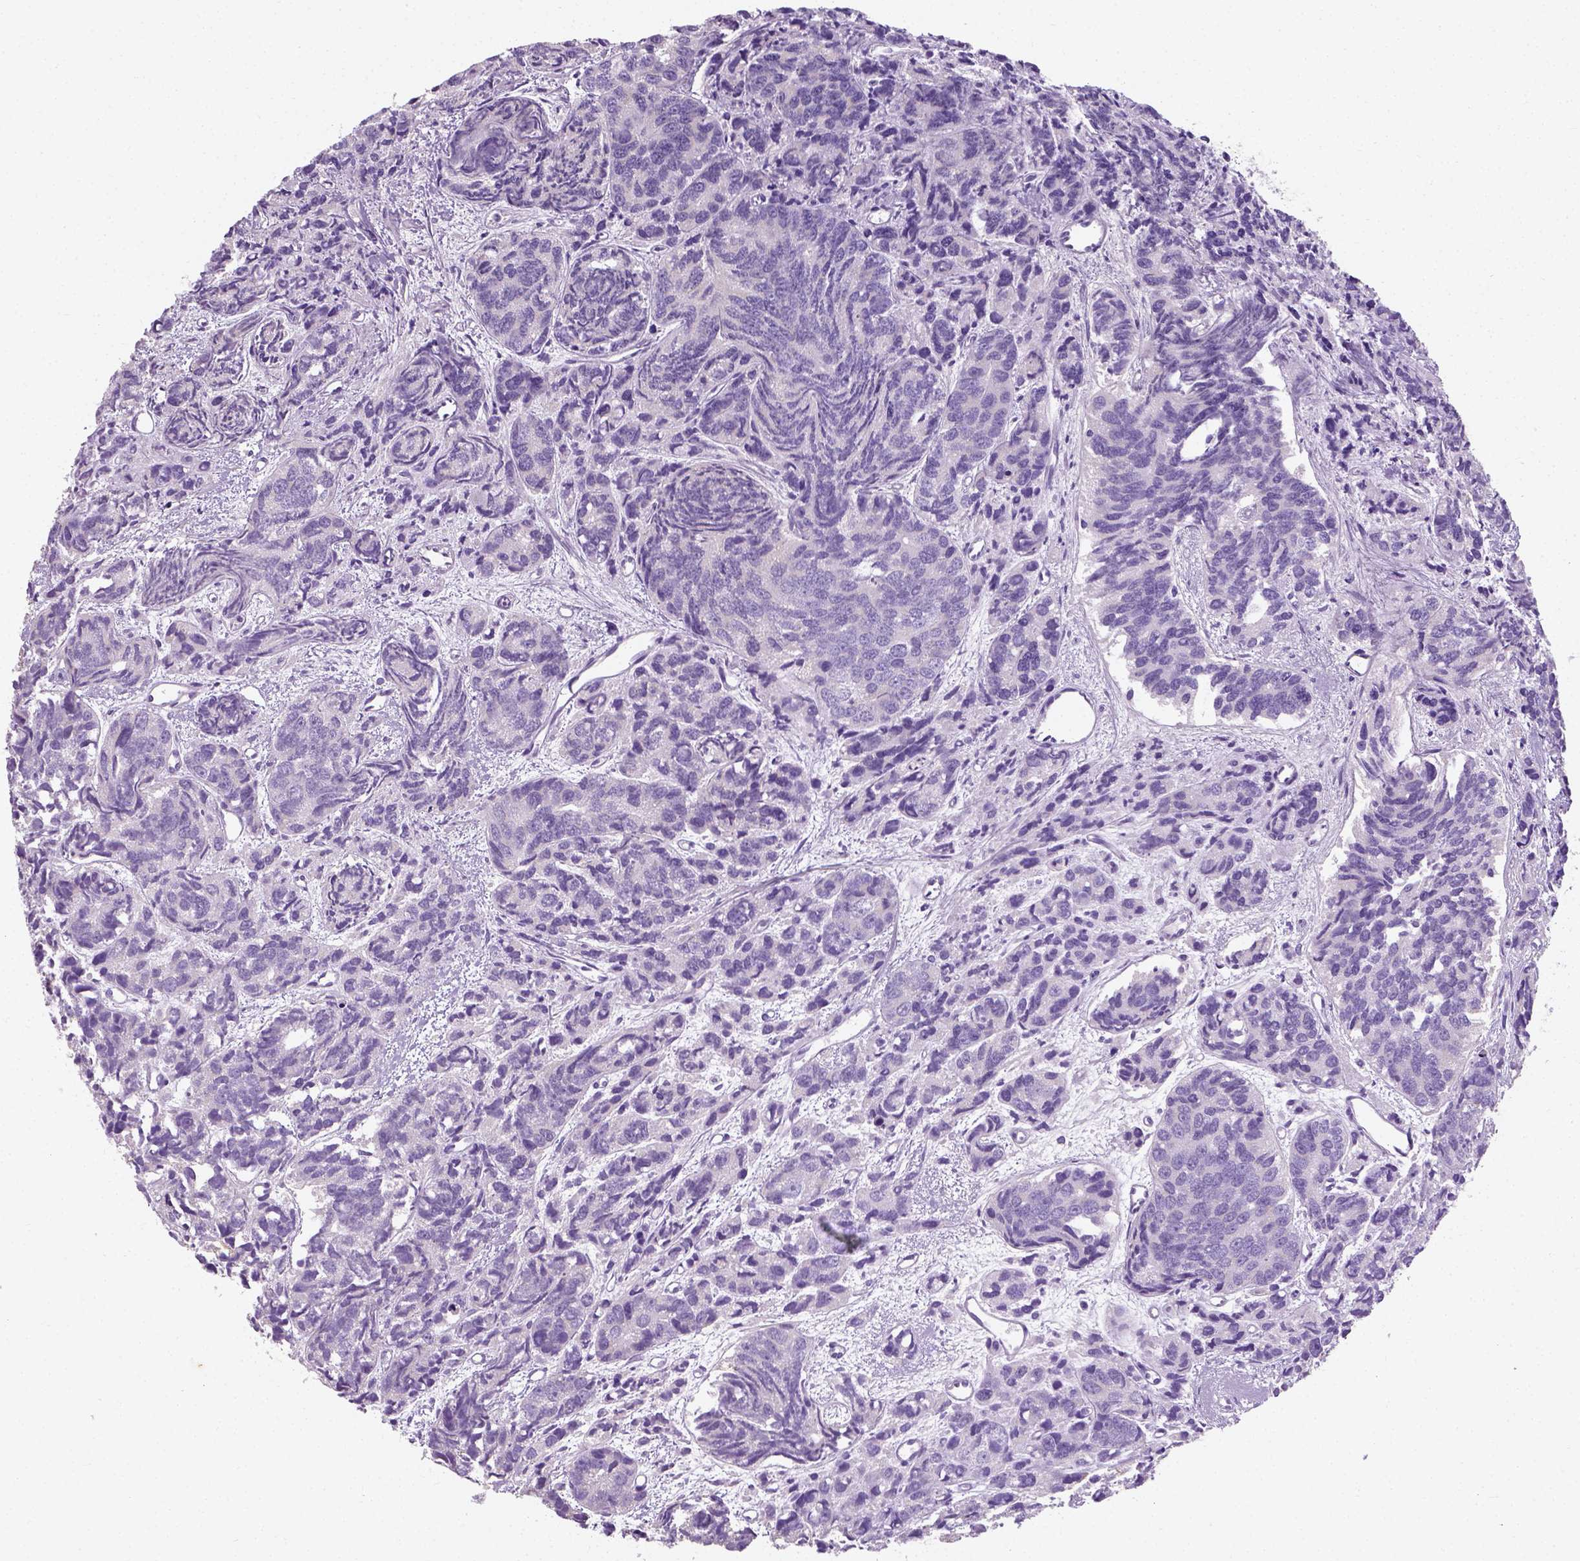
{"staining": {"intensity": "negative", "quantity": "none", "location": "none"}, "tissue": "prostate cancer", "cell_type": "Tumor cells", "image_type": "cancer", "snomed": [{"axis": "morphology", "description": "Adenocarcinoma, High grade"}, {"axis": "topography", "description": "Prostate"}], "caption": "An image of high-grade adenocarcinoma (prostate) stained for a protein displays no brown staining in tumor cells.", "gene": "CHODL", "patient": {"sex": "male", "age": 77}}